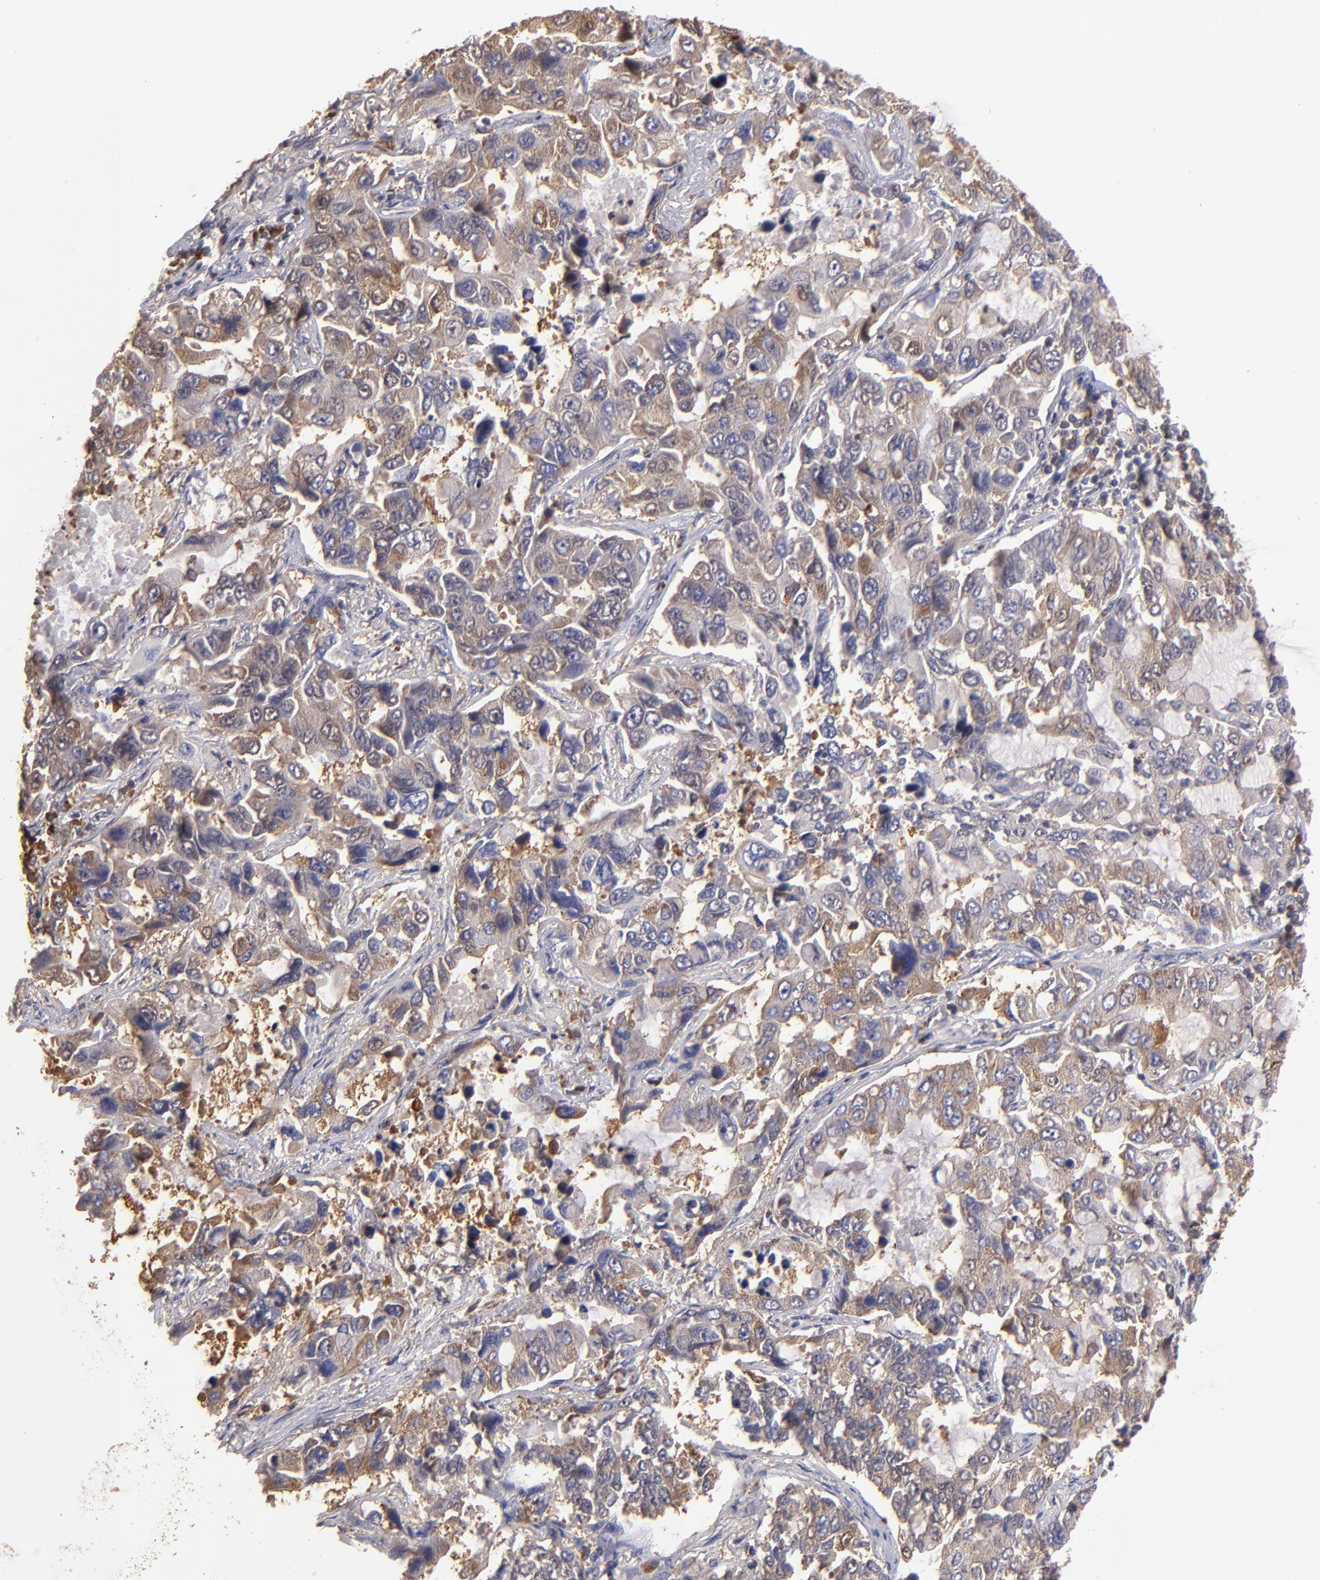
{"staining": {"intensity": "moderate", "quantity": "25%-75%", "location": "cytoplasmic/membranous"}, "tissue": "lung cancer", "cell_type": "Tumor cells", "image_type": "cancer", "snomed": [{"axis": "morphology", "description": "Adenocarcinoma, NOS"}, {"axis": "topography", "description": "Lung"}], "caption": "DAB (3,3'-diaminobenzidine) immunohistochemical staining of lung cancer displays moderate cytoplasmic/membranous protein expression in approximately 25%-75% of tumor cells. (DAB (3,3'-diaminobenzidine) = brown stain, brightfield microscopy at high magnification).", "gene": "CARS1", "patient": {"sex": "male", "age": 64}}